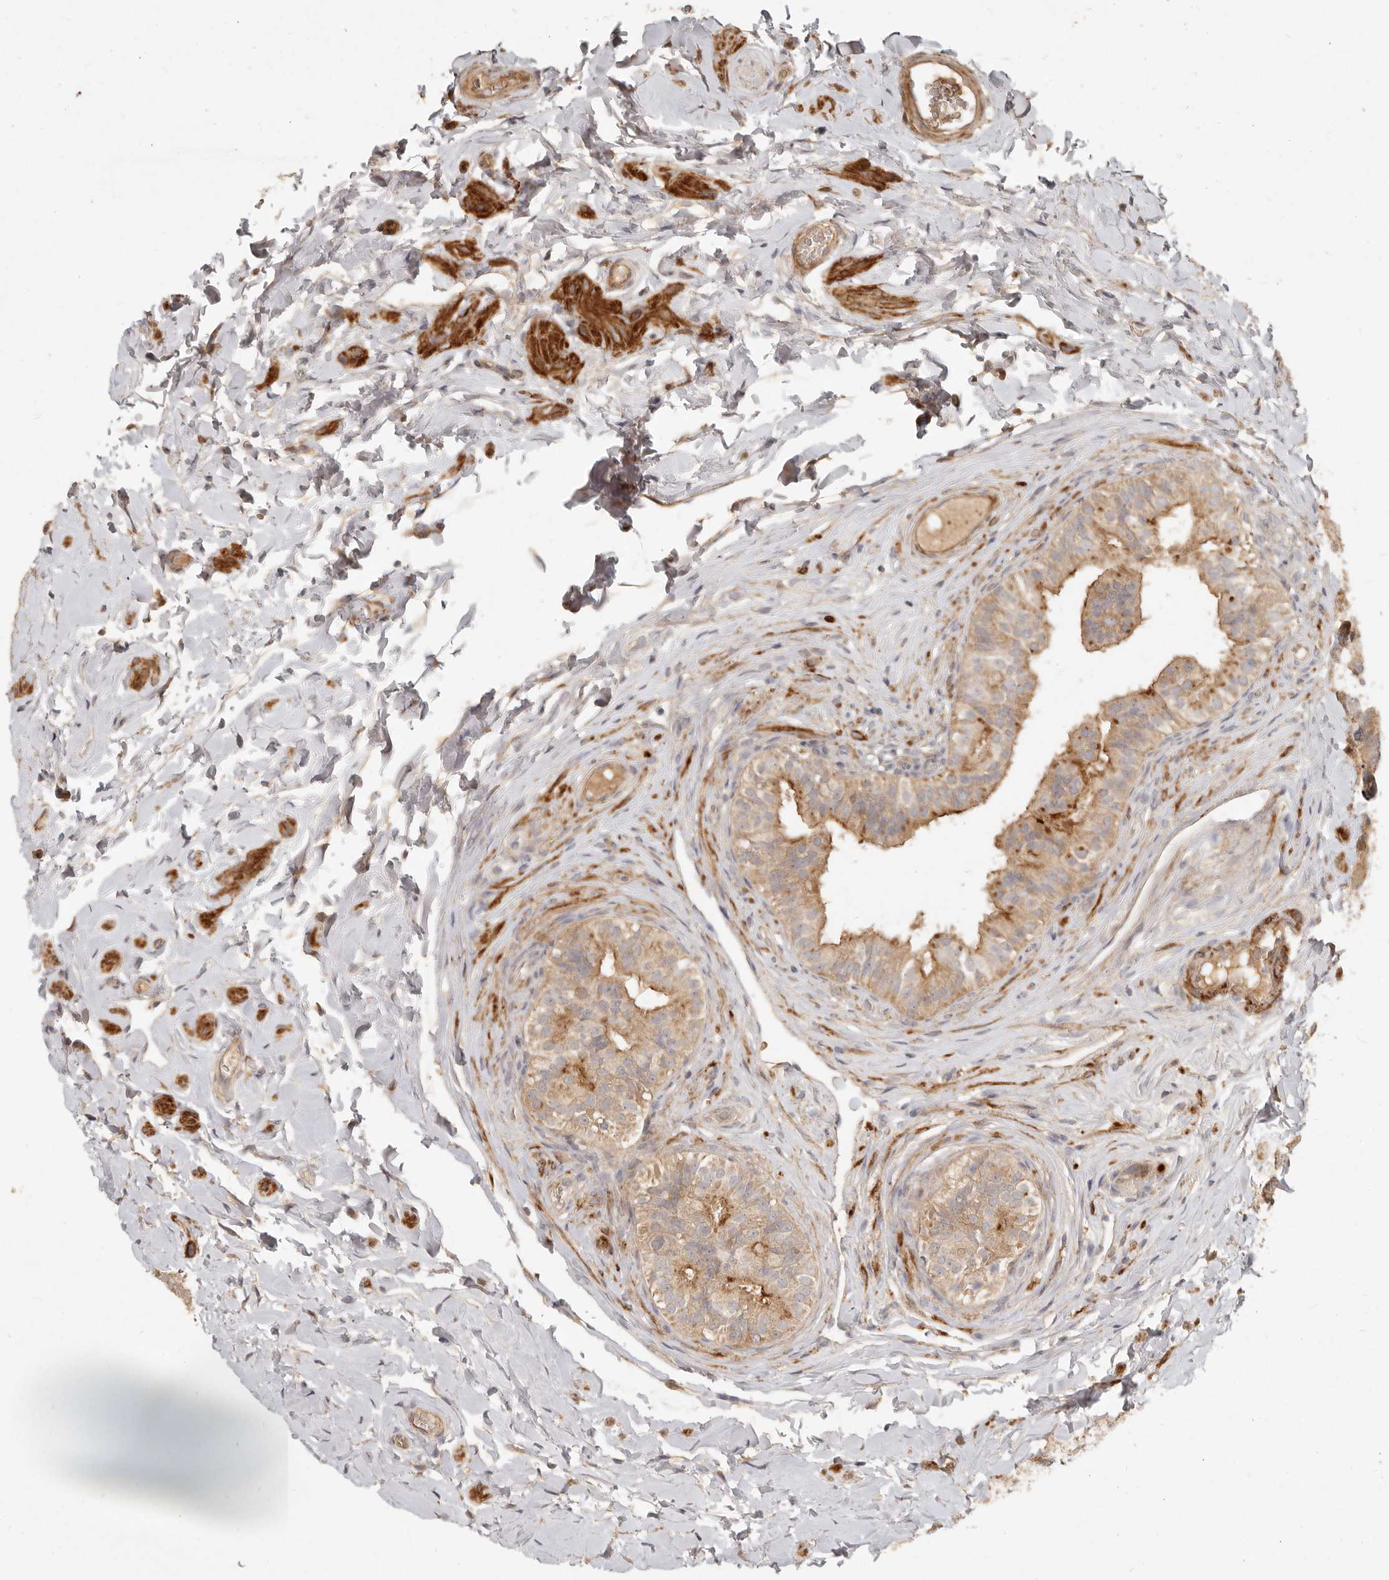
{"staining": {"intensity": "moderate", "quantity": ">75%", "location": "cytoplasmic/membranous"}, "tissue": "epididymis", "cell_type": "Glandular cells", "image_type": "normal", "snomed": [{"axis": "morphology", "description": "Normal tissue, NOS"}, {"axis": "topography", "description": "Epididymis"}], "caption": "Protein expression analysis of normal human epididymis reveals moderate cytoplasmic/membranous staining in about >75% of glandular cells. Nuclei are stained in blue.", "gene": "VIPR1", "patient": {"sex": "male", "age": 49}}